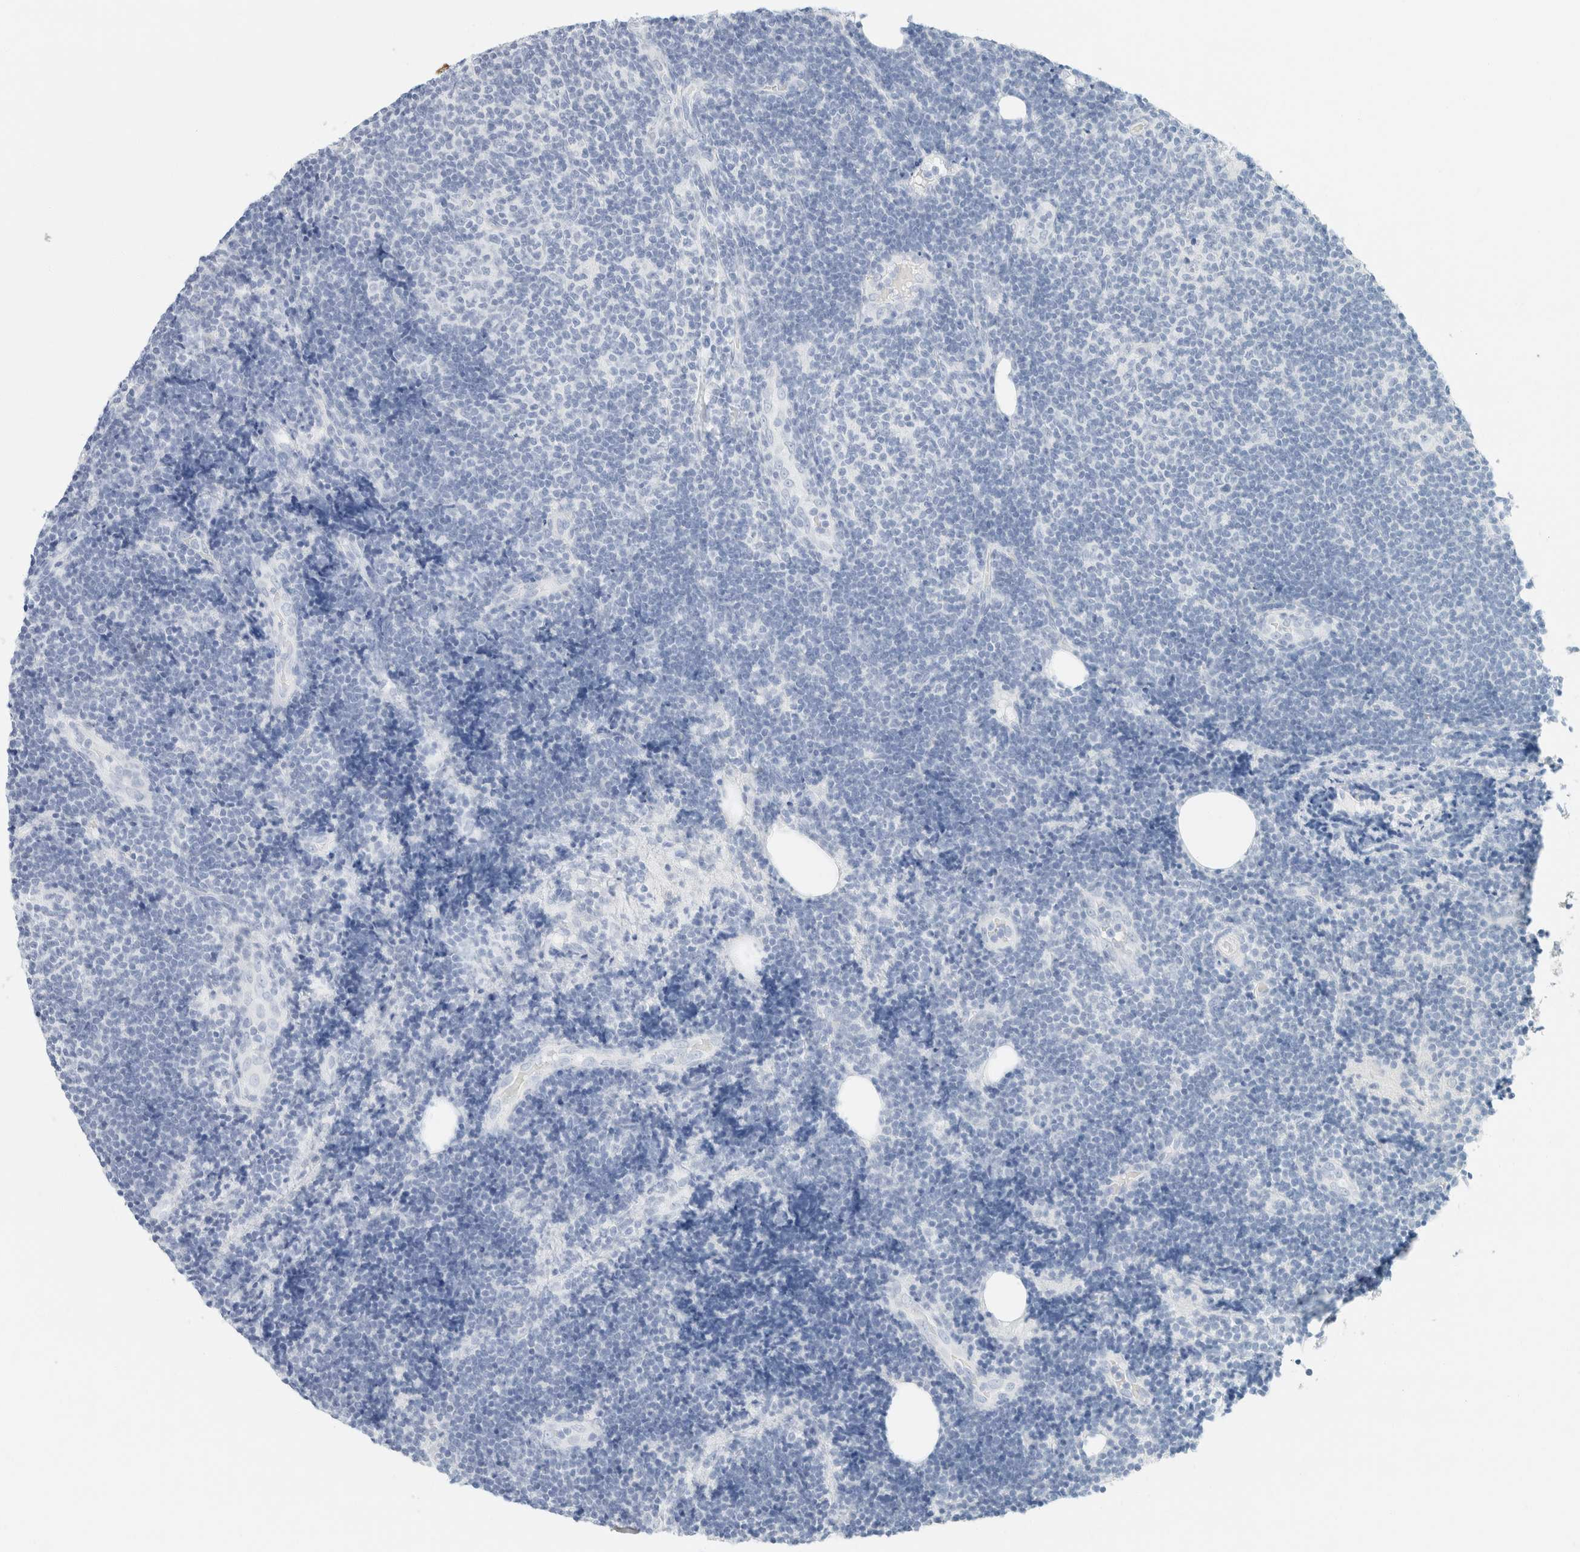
{"staining": {"intensity": "negative", "quantity": "none", "location": "none"}, "tissue": "lymphoma", "cell_type": "Tumor cells", "image_type": "cancer", "snomed": [{"axis": "morphology", "description": "Malignant lymphoma, non-Hodgkin's type, Low grade"}, {"axis": "topography", "description": "Lymph node"}], "caption": "A high-resolution photomicrograph shows immunohistochemistry (IHC) staining of lymphoma, which exhibits no significant positivity in tumor cells.", "gene": "KRT20", "patient": {"sex": "male", "age": 83}}